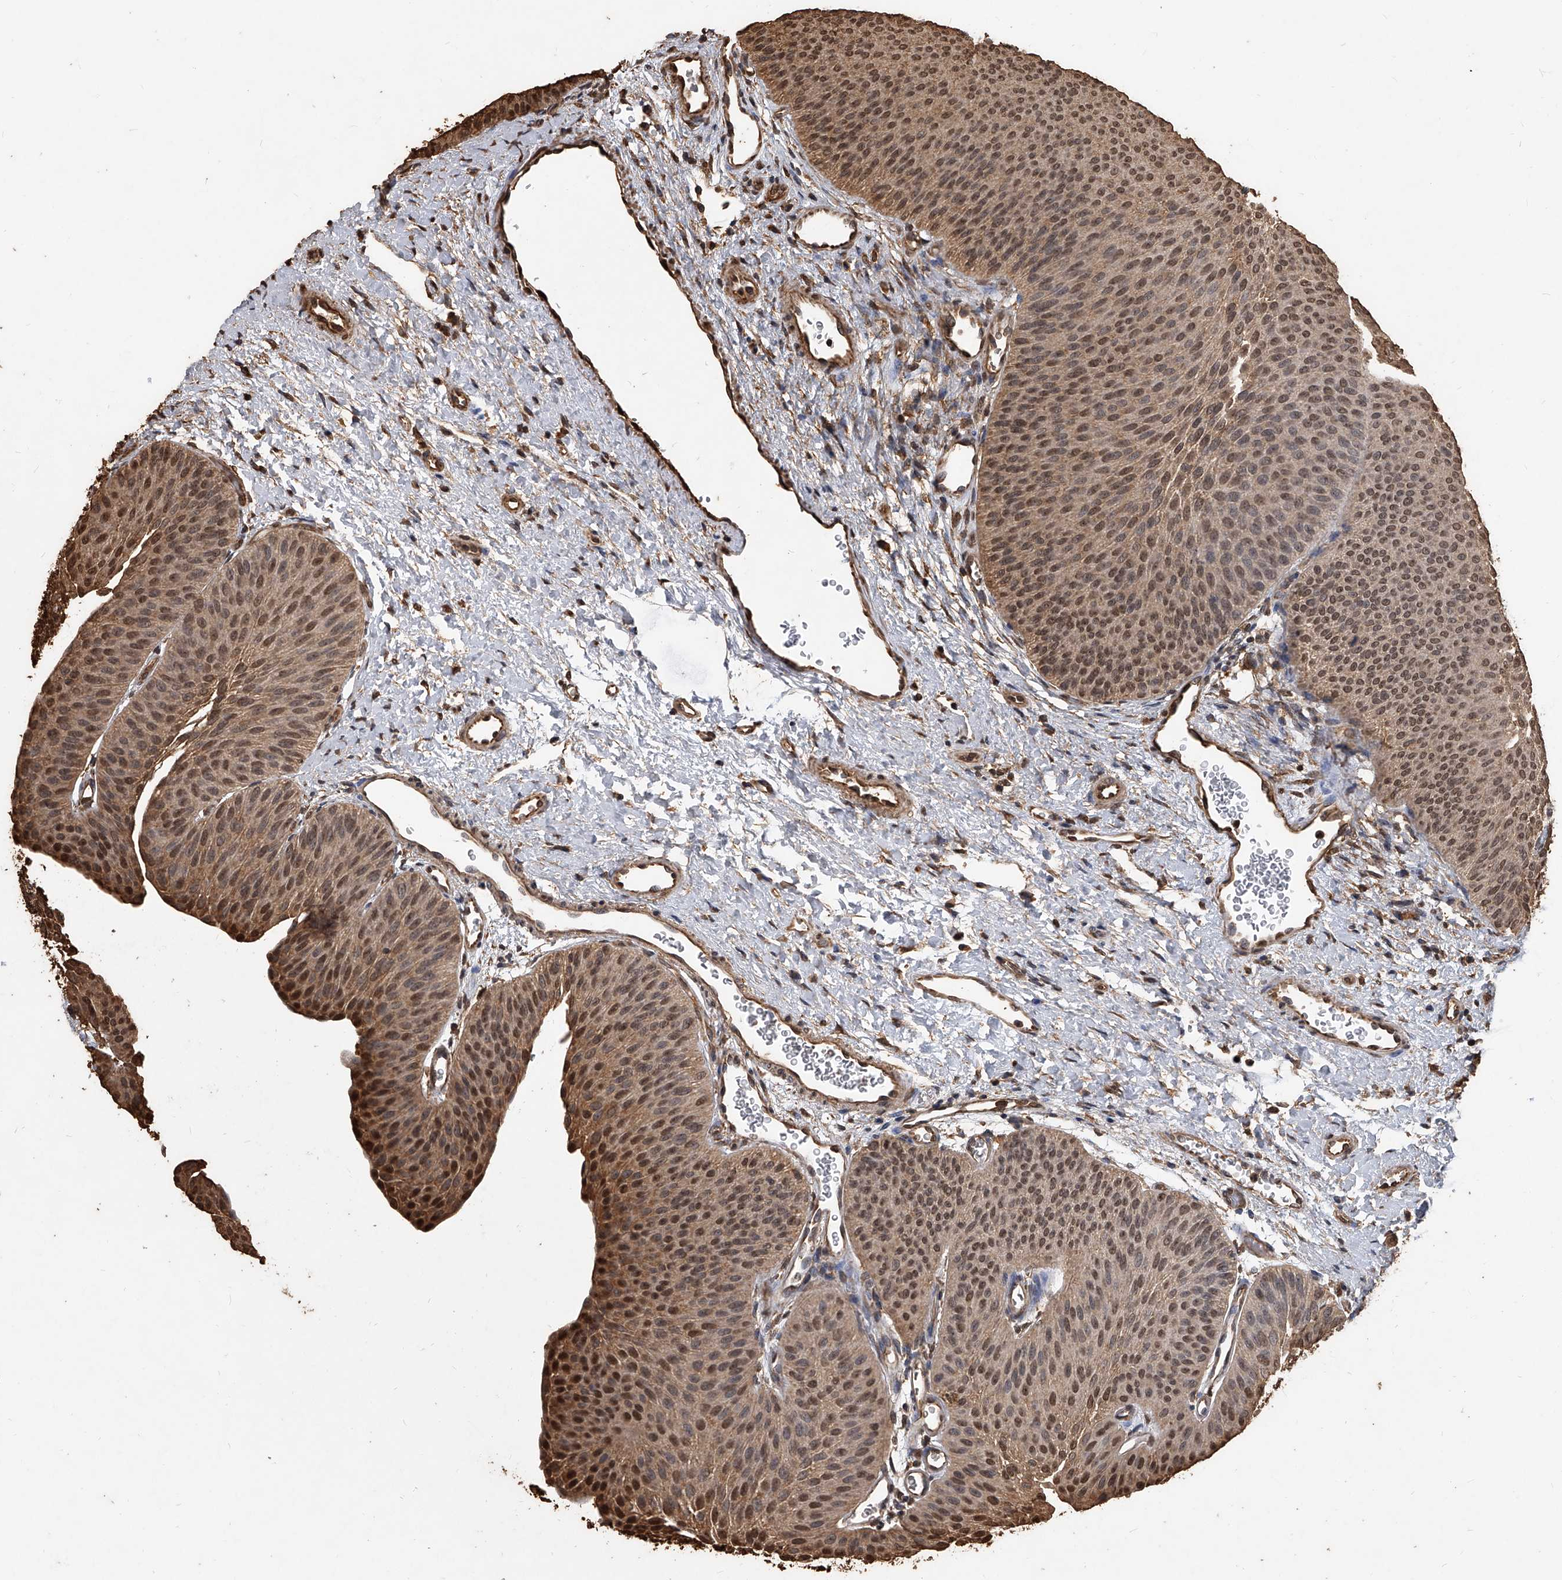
{"staining": {"intensity": "strong", "quantity": ">75%", "location": "cytoplasmic/membranous,nuclear"}, "tissue": "urothelial cancer", "cell_type": "Tumor cells", "image_type": "cancer", "snomed": [{"axis": "morphology", "description": "Urothelial carcinoma, Low grade"}, {"axis": "topography", "description": "Urinary bladder"}], "caption": "The photomicrograph reveals immunohistochemical staining of urothelial cancer. There is strong cytoplasmic/membranous and nuclear staining is appreciated in about >75% of tumor cells.", "gene": "FBXL4", "patient": {"sex": "female", "age": 60}}